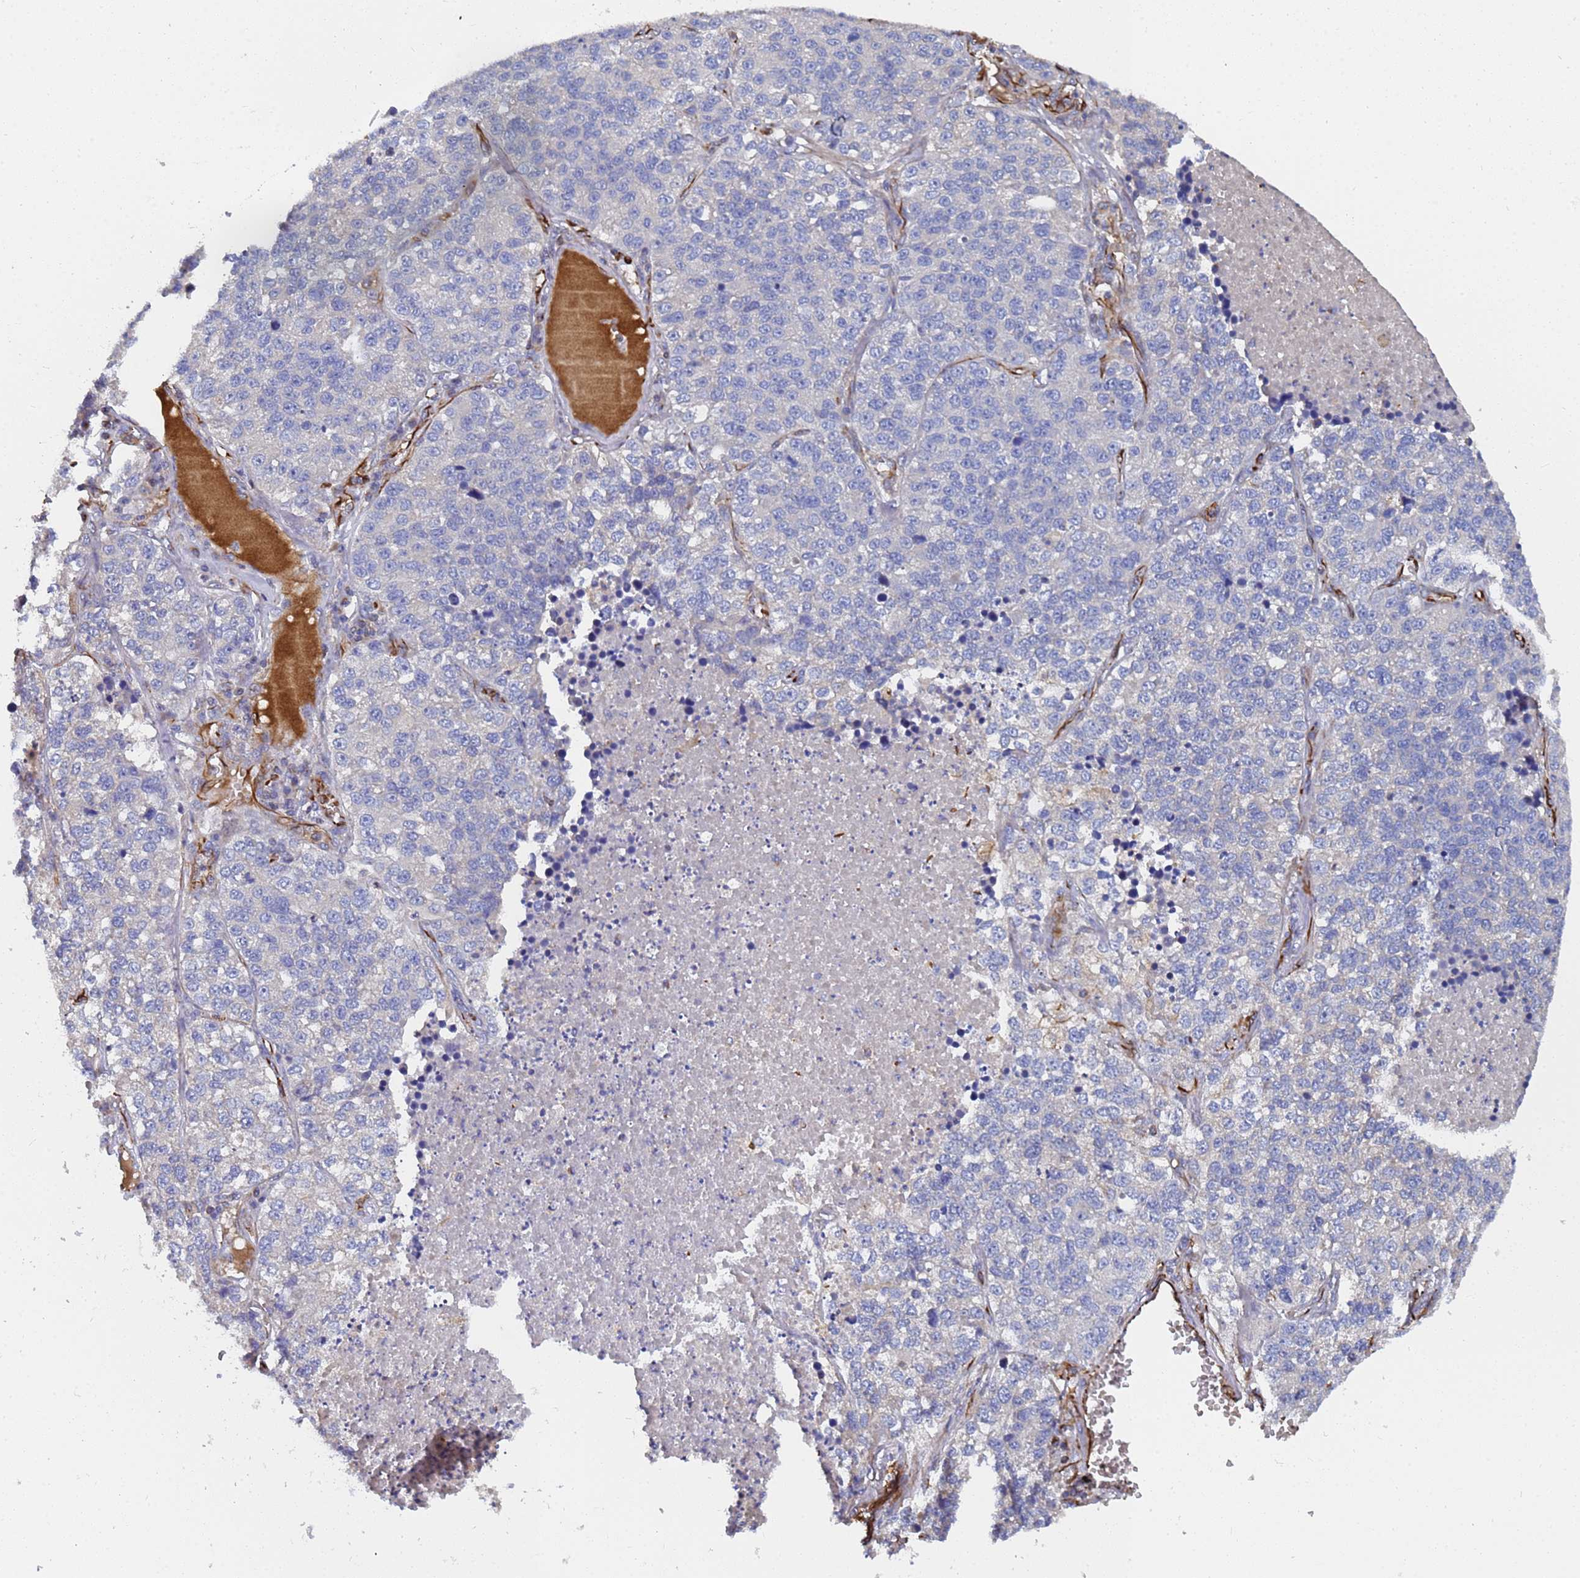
{"staining": {"intensity": "negative", "quantity": "none", "location": "none"}, "tissue": "lung cancer", "cell_type": "Tumor cells", "image_type": "cancer", "snomed": [{"axis": "morphology", "description": "Adenocarcinoma, NOS"}, {"axis": "topography", "description": "Lung"}], "caption": "The micrograph demonstrates no significant staining in tumor cells of adenocarcinoma (lung).", "gene": "SYT13", "patient": {"sex": "male", "age": 49}}